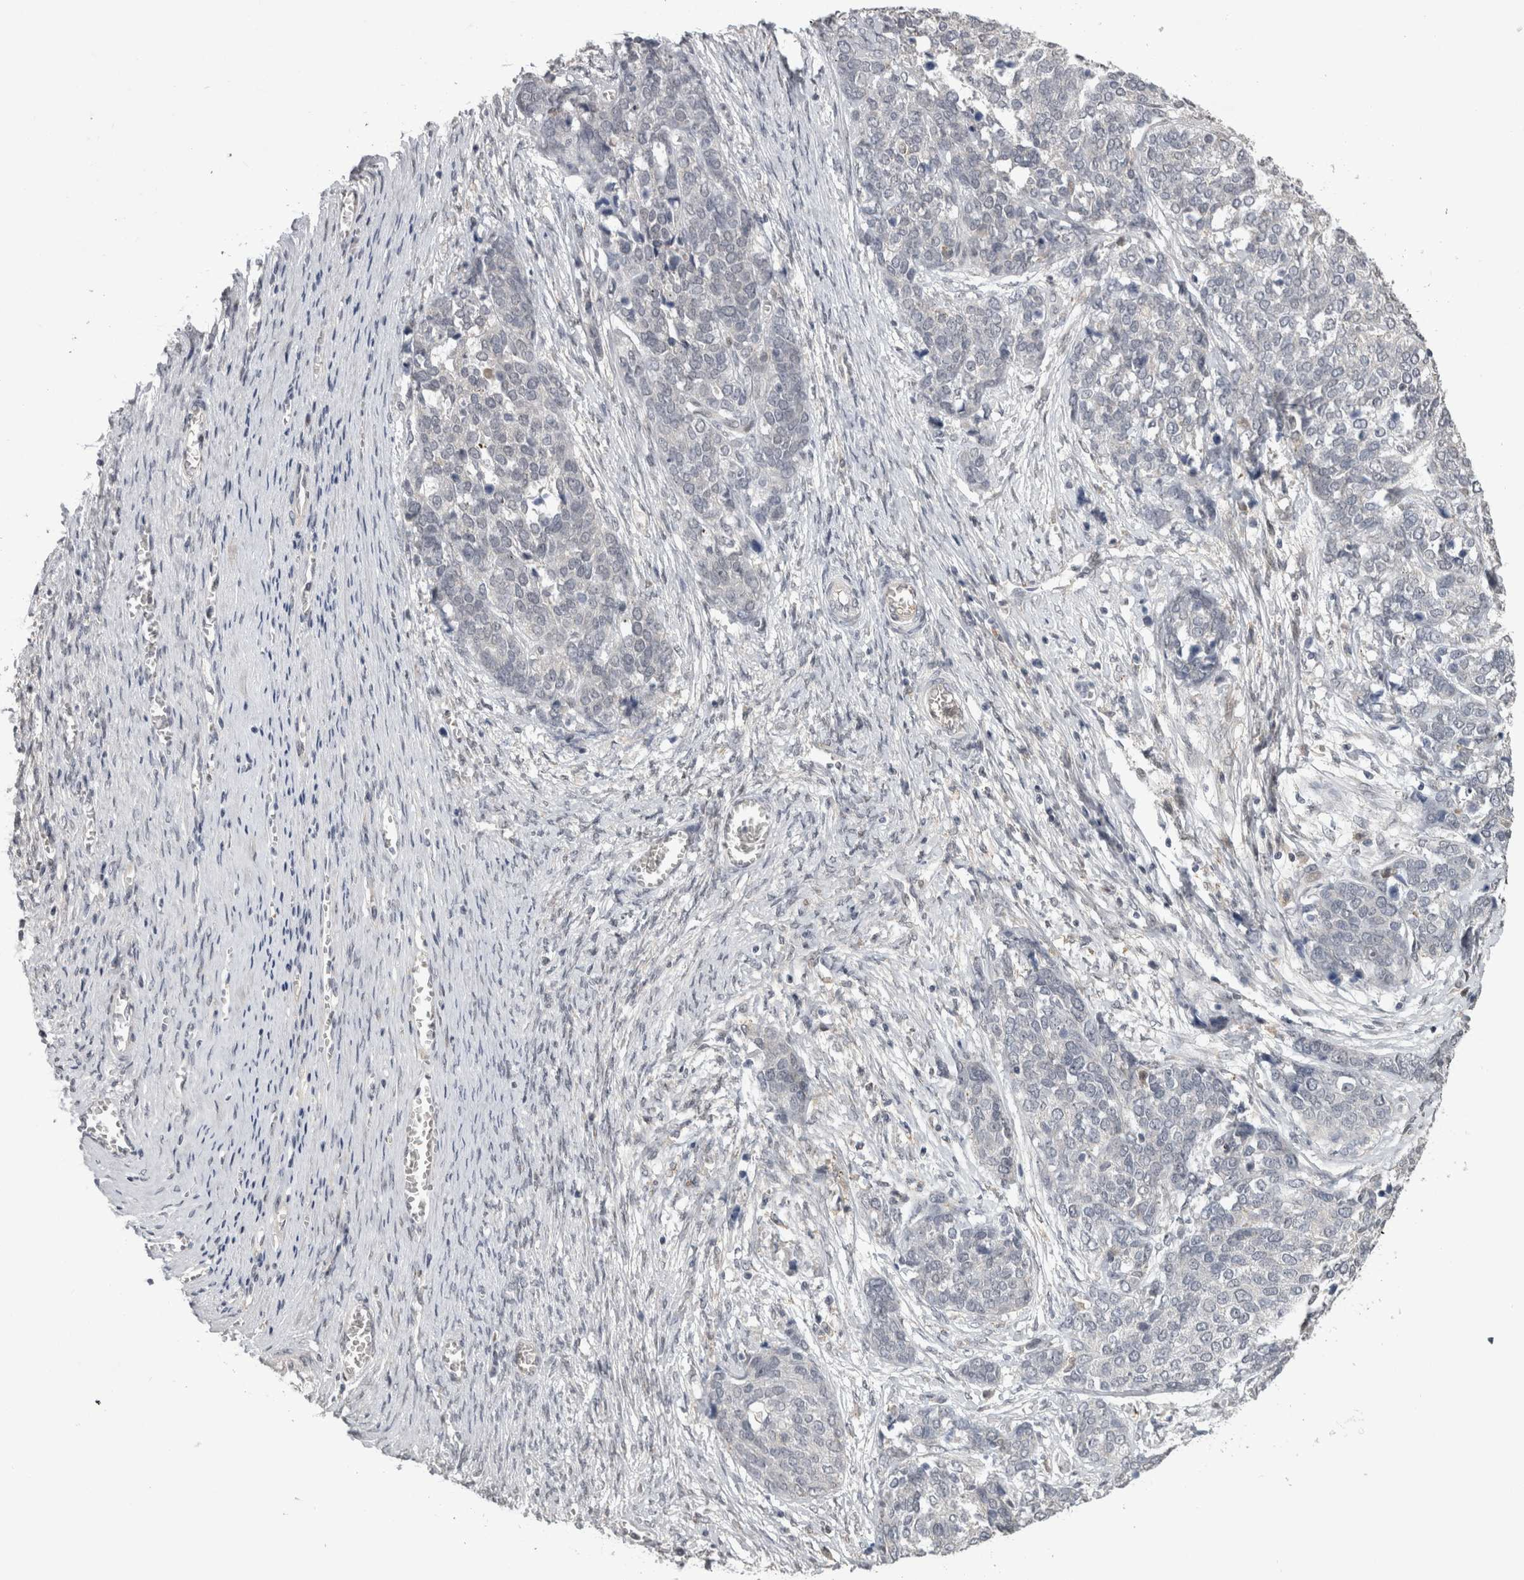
{"staining": {"intensity": "negative", "quantity": "none", "location": "none"}, "tissue": "ovarian cancer", "cell_type": "Tumor cells", "image_type": "cancer", "snomed": [{"axis": "morphology", "description": "Cystadenocarcinoma, serous, NOS"}, {"axis": "topography", "description": "Ovary"}], "caption": "The photomicrograph shows no significant expression in tumor cells of ovarian cancer (serous cystadenocarcinoma).", "gene": "IFI44", "patient": {"sex": "female", "age": 44}}